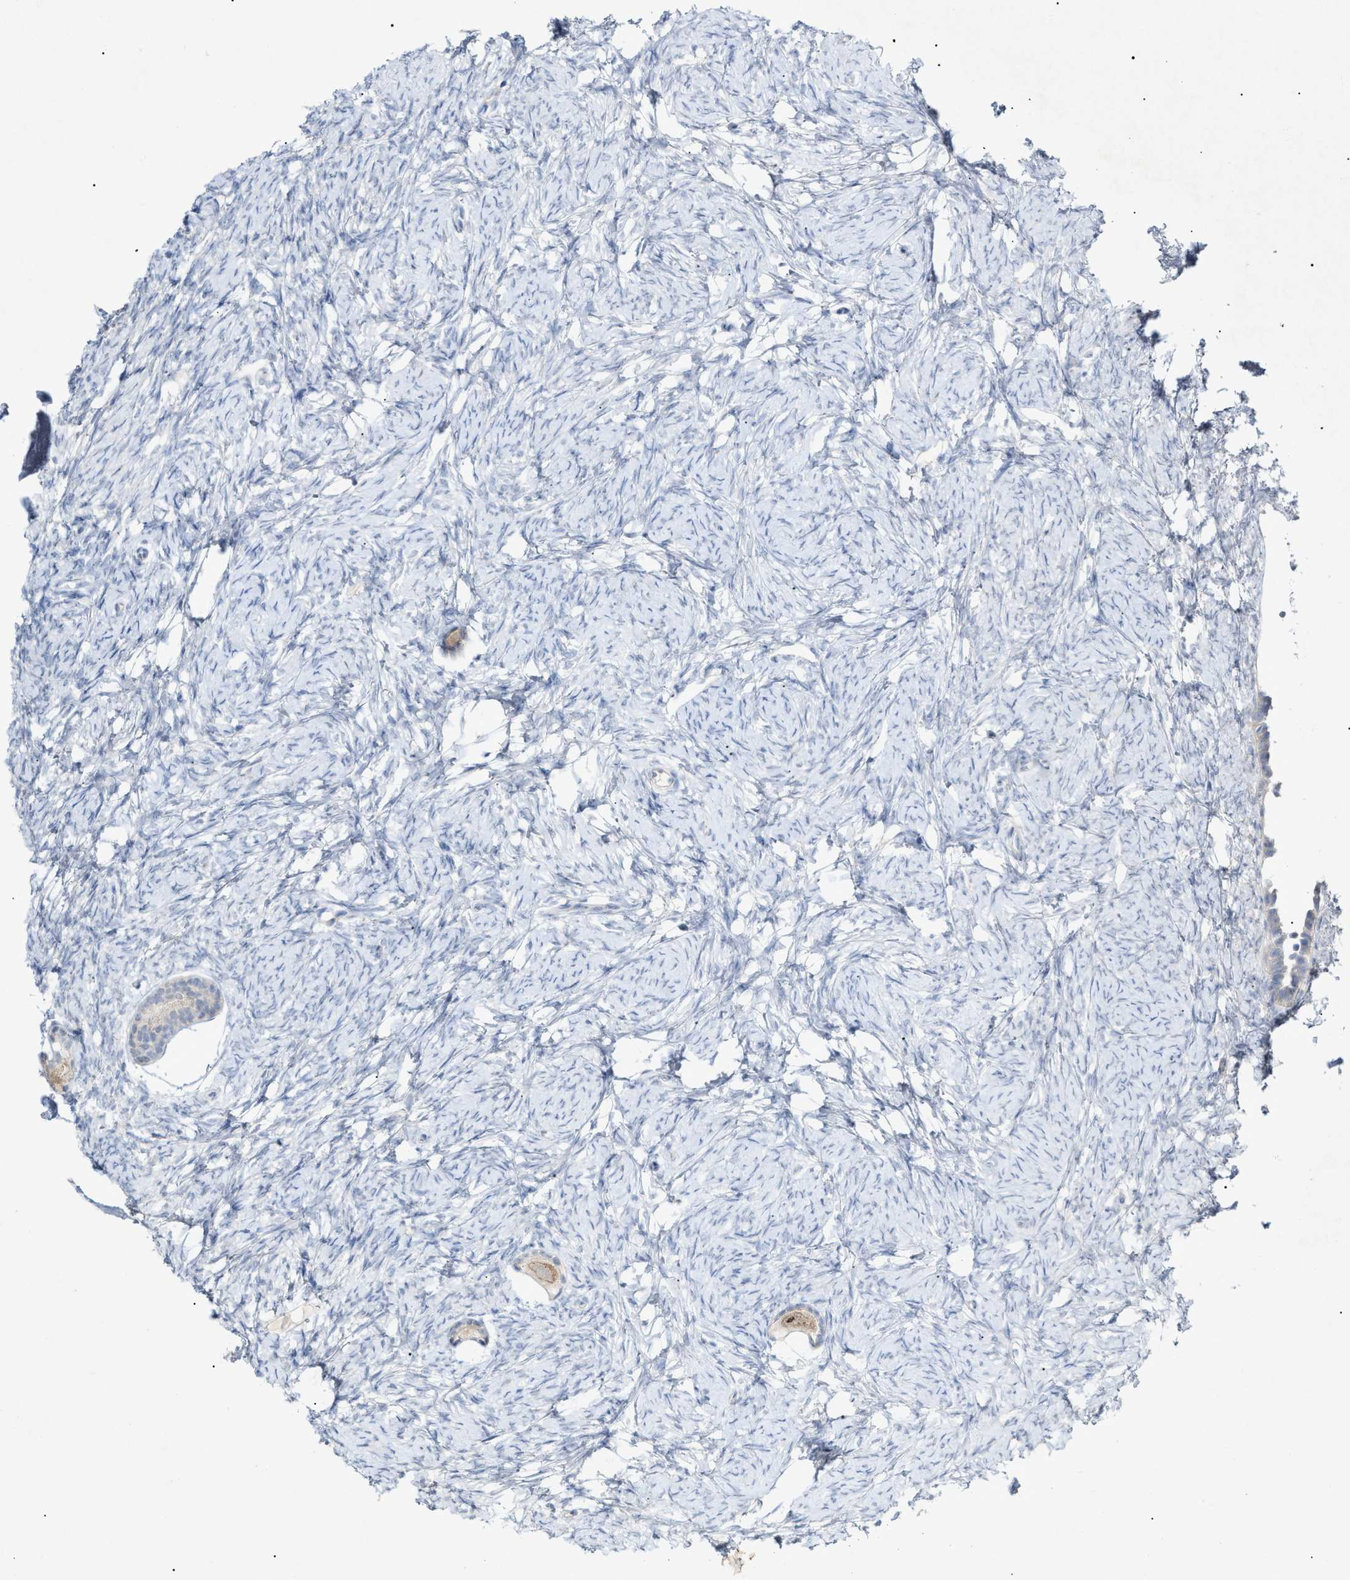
{"staining": {"intensity": "weak", "quantity": "25%-75%", "location": "cytoplasmic/membranous"}, "tissue": "ovary", "cell_type": "Follicle cells", "image_type": "normal", "snomed": [{"axis": "morphology", "description": "Normal tissue, NOS"}, {"axis": "topography", "description": "Ovary"}], "caption": "This is a histology image of immunohistochemistry (IHC) staining of benign ovary, which shows weak expression in the cytoplasmic/membranous of follicle cells.", "gene": "SLC25A31", "patient": {"sex": "female", "age": 33}}